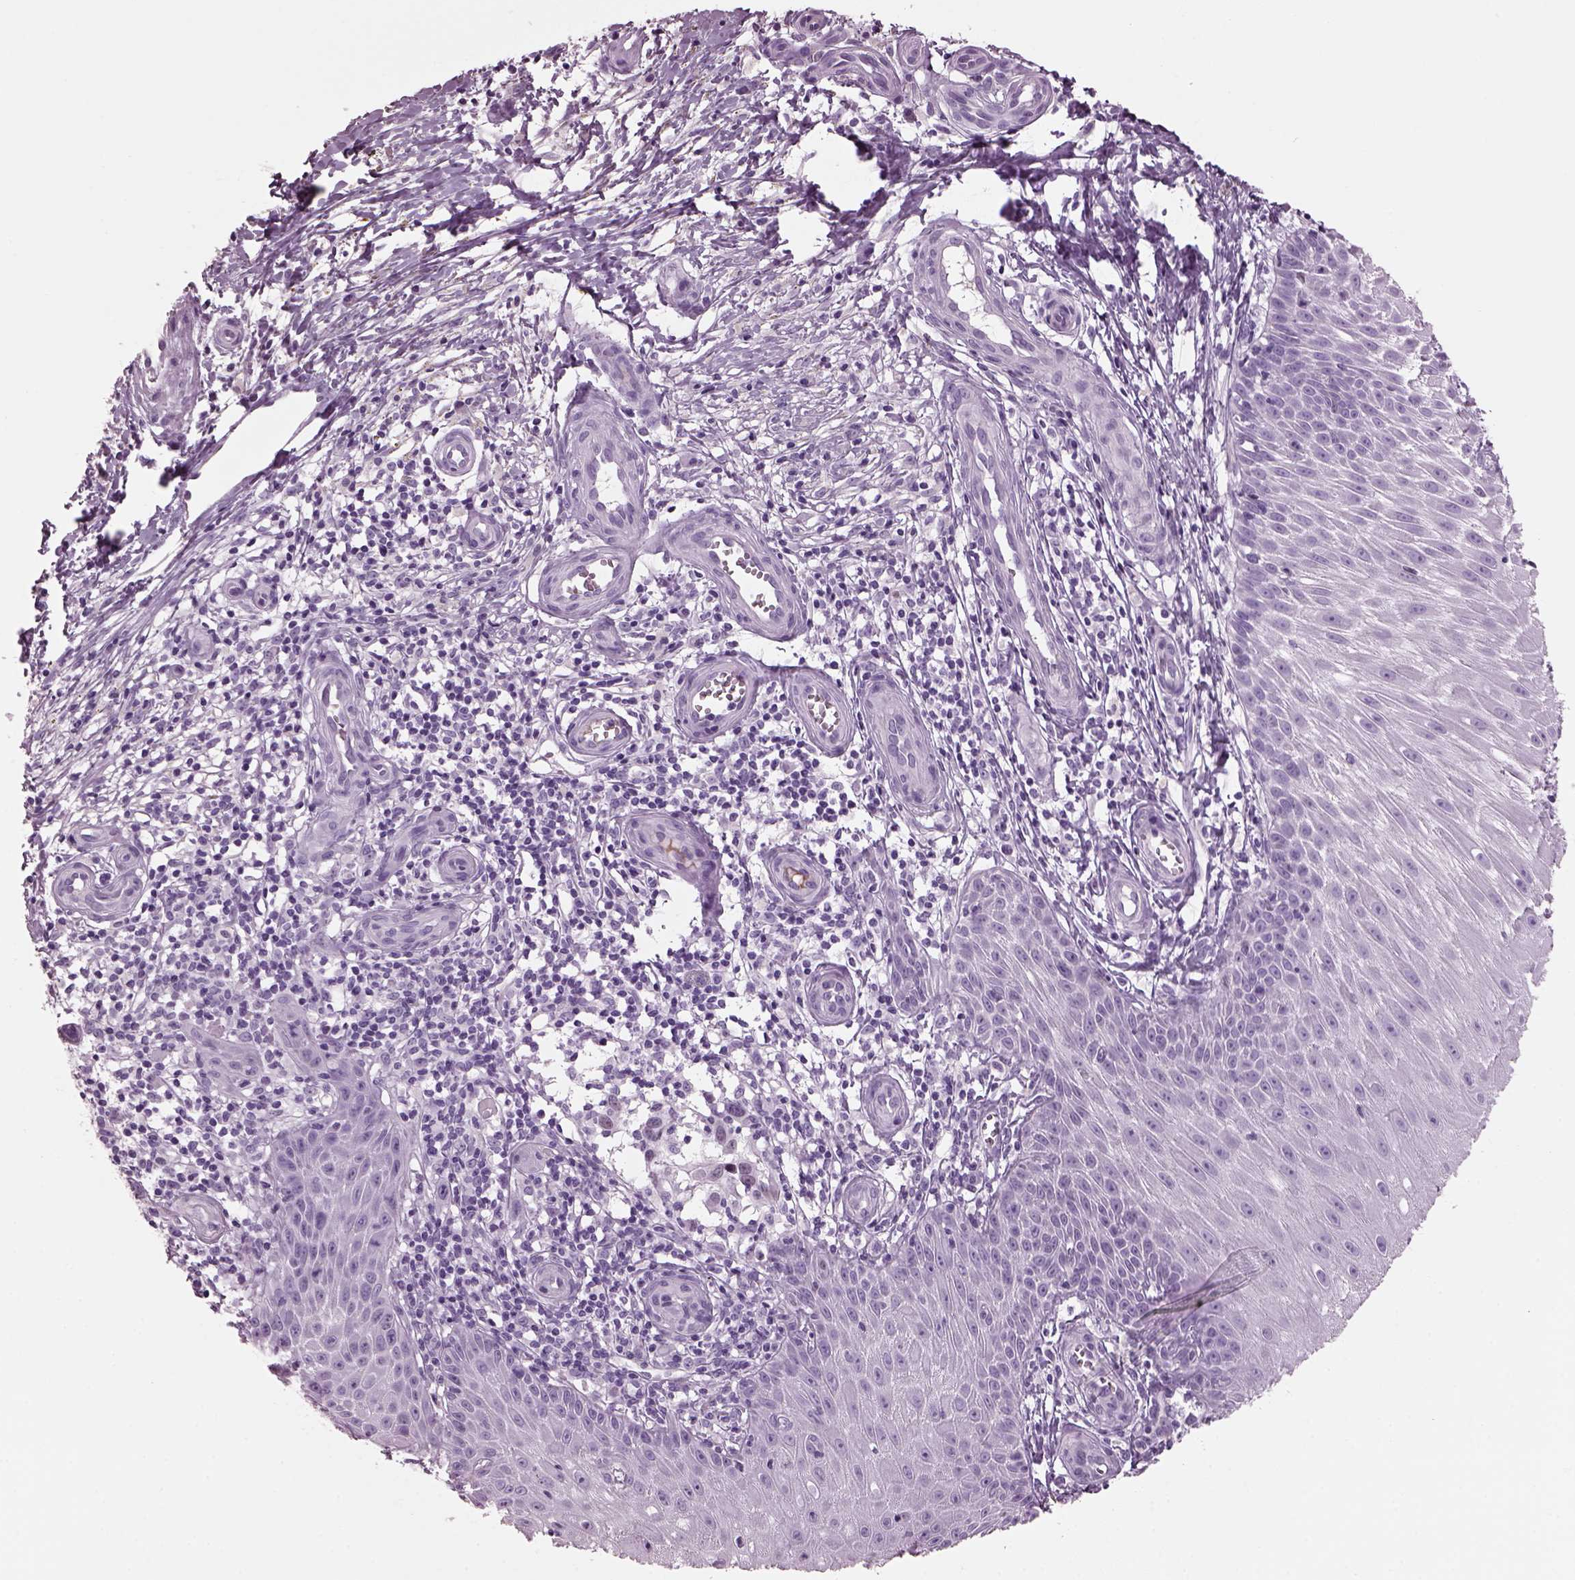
{"staining": {"intensity": "negative", "quantity": "none", "location": "none"}, "tissue": "melanoma", "cell_type": "Tumor cells", "image_type": "cancer", "snomed": [{"axis": "morphology", "description": "Malignant melanoma, NOS"}, {"axis": "topography", "description": "Skin"}], "caption": "Tumor cells show no significant staining in malignant melanoma.", "gene": "KRTAP3-2", "patient": {"sex": "female", "age": 53}}